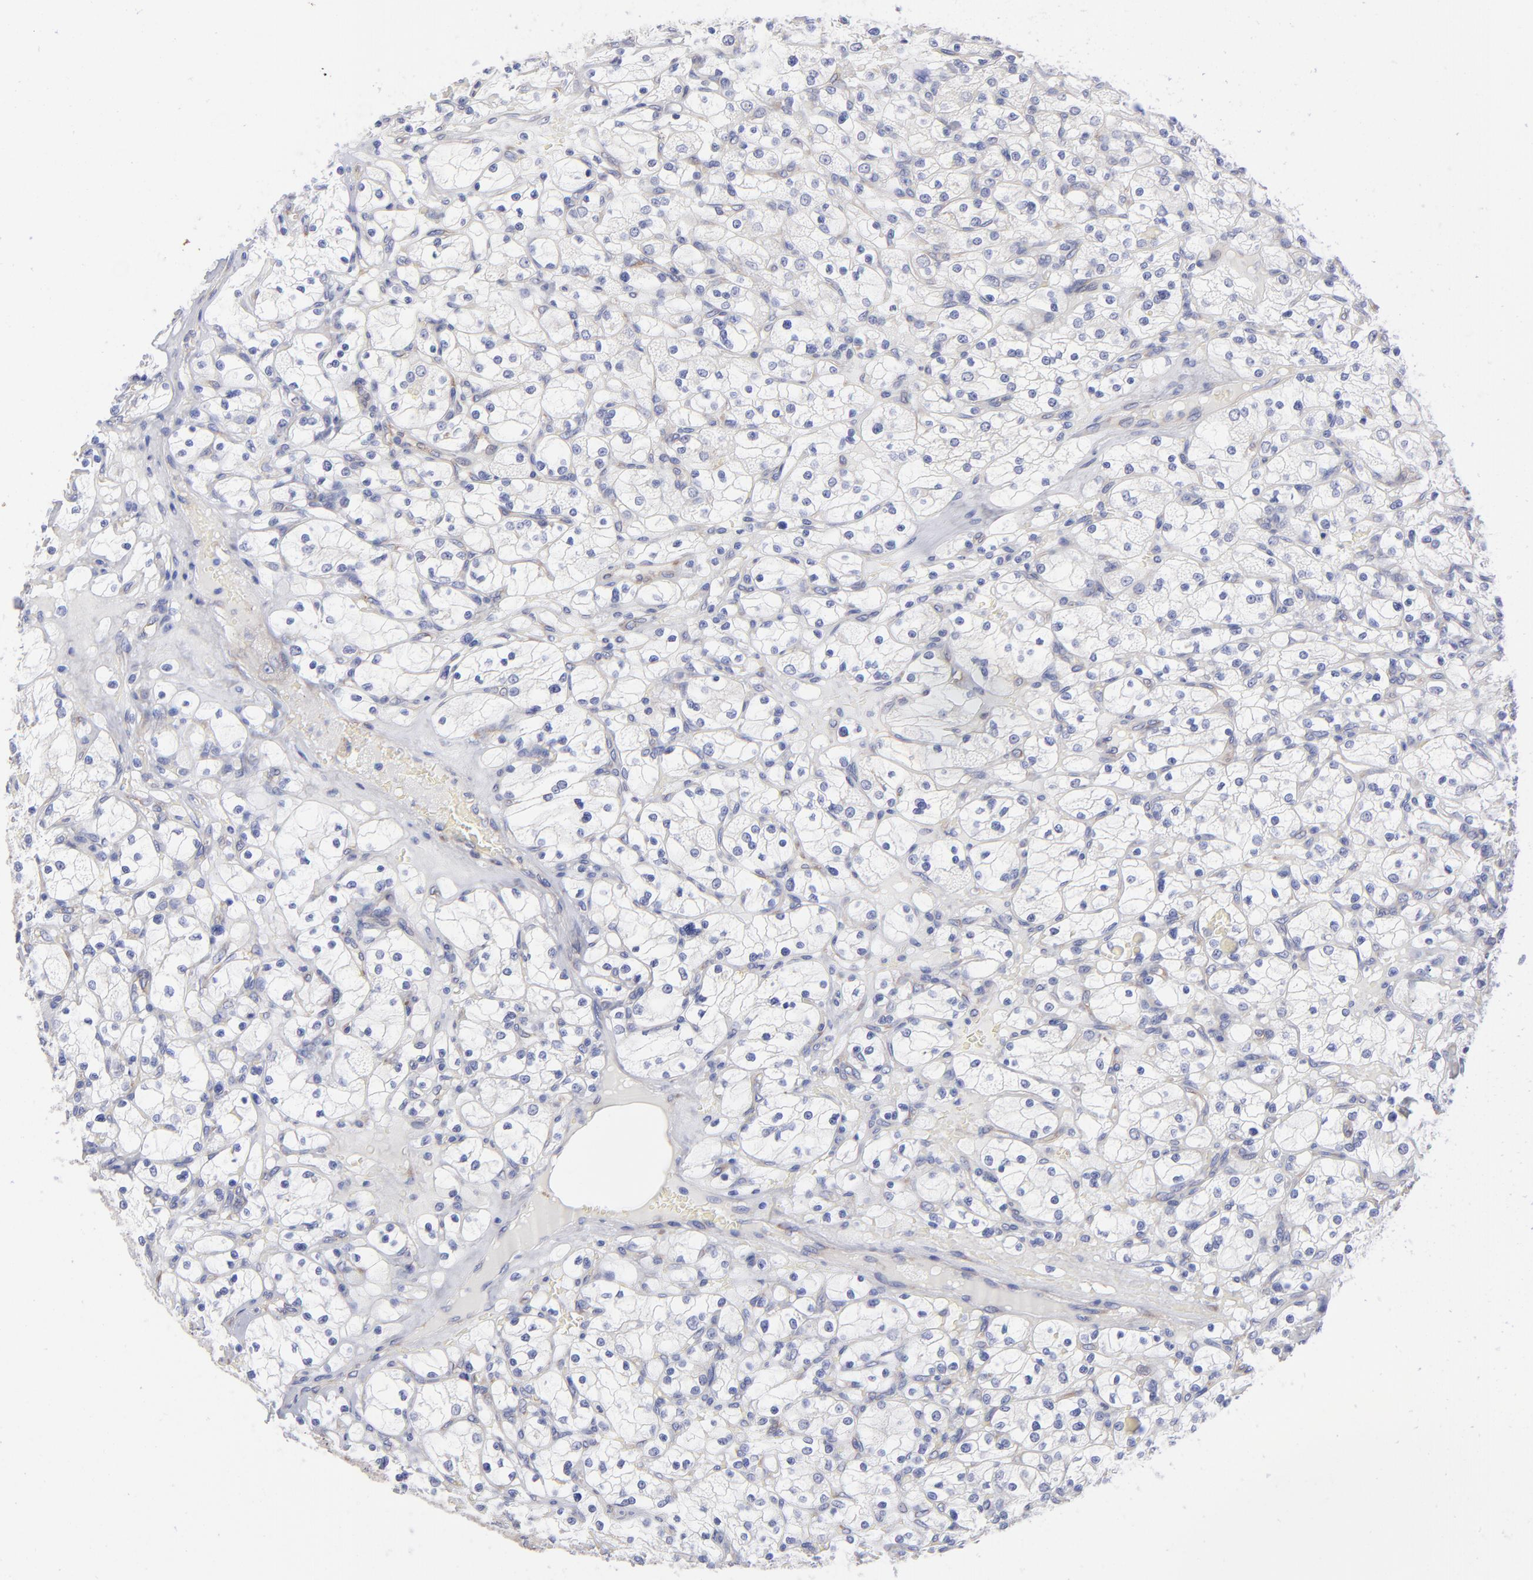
{"staining": {"intensity": "negative", "quantity": "none", "location": "none"}, "tissue": "renal cancer", "cell_type": "Tumor cells", "image_type": "cancer", "snomed": [{"axis": "morphology", "description": "Adenocarcinoma, NOS"}, {"axis": "topography", "description": "Kidney"}], "caption": "Immunohistochemical staining of renal cancer (adenocarcinoma) displays no significant staining in tumor cells.", "gene": "EIF2AK2", "patient": {"sex": "female", "age": 83}}